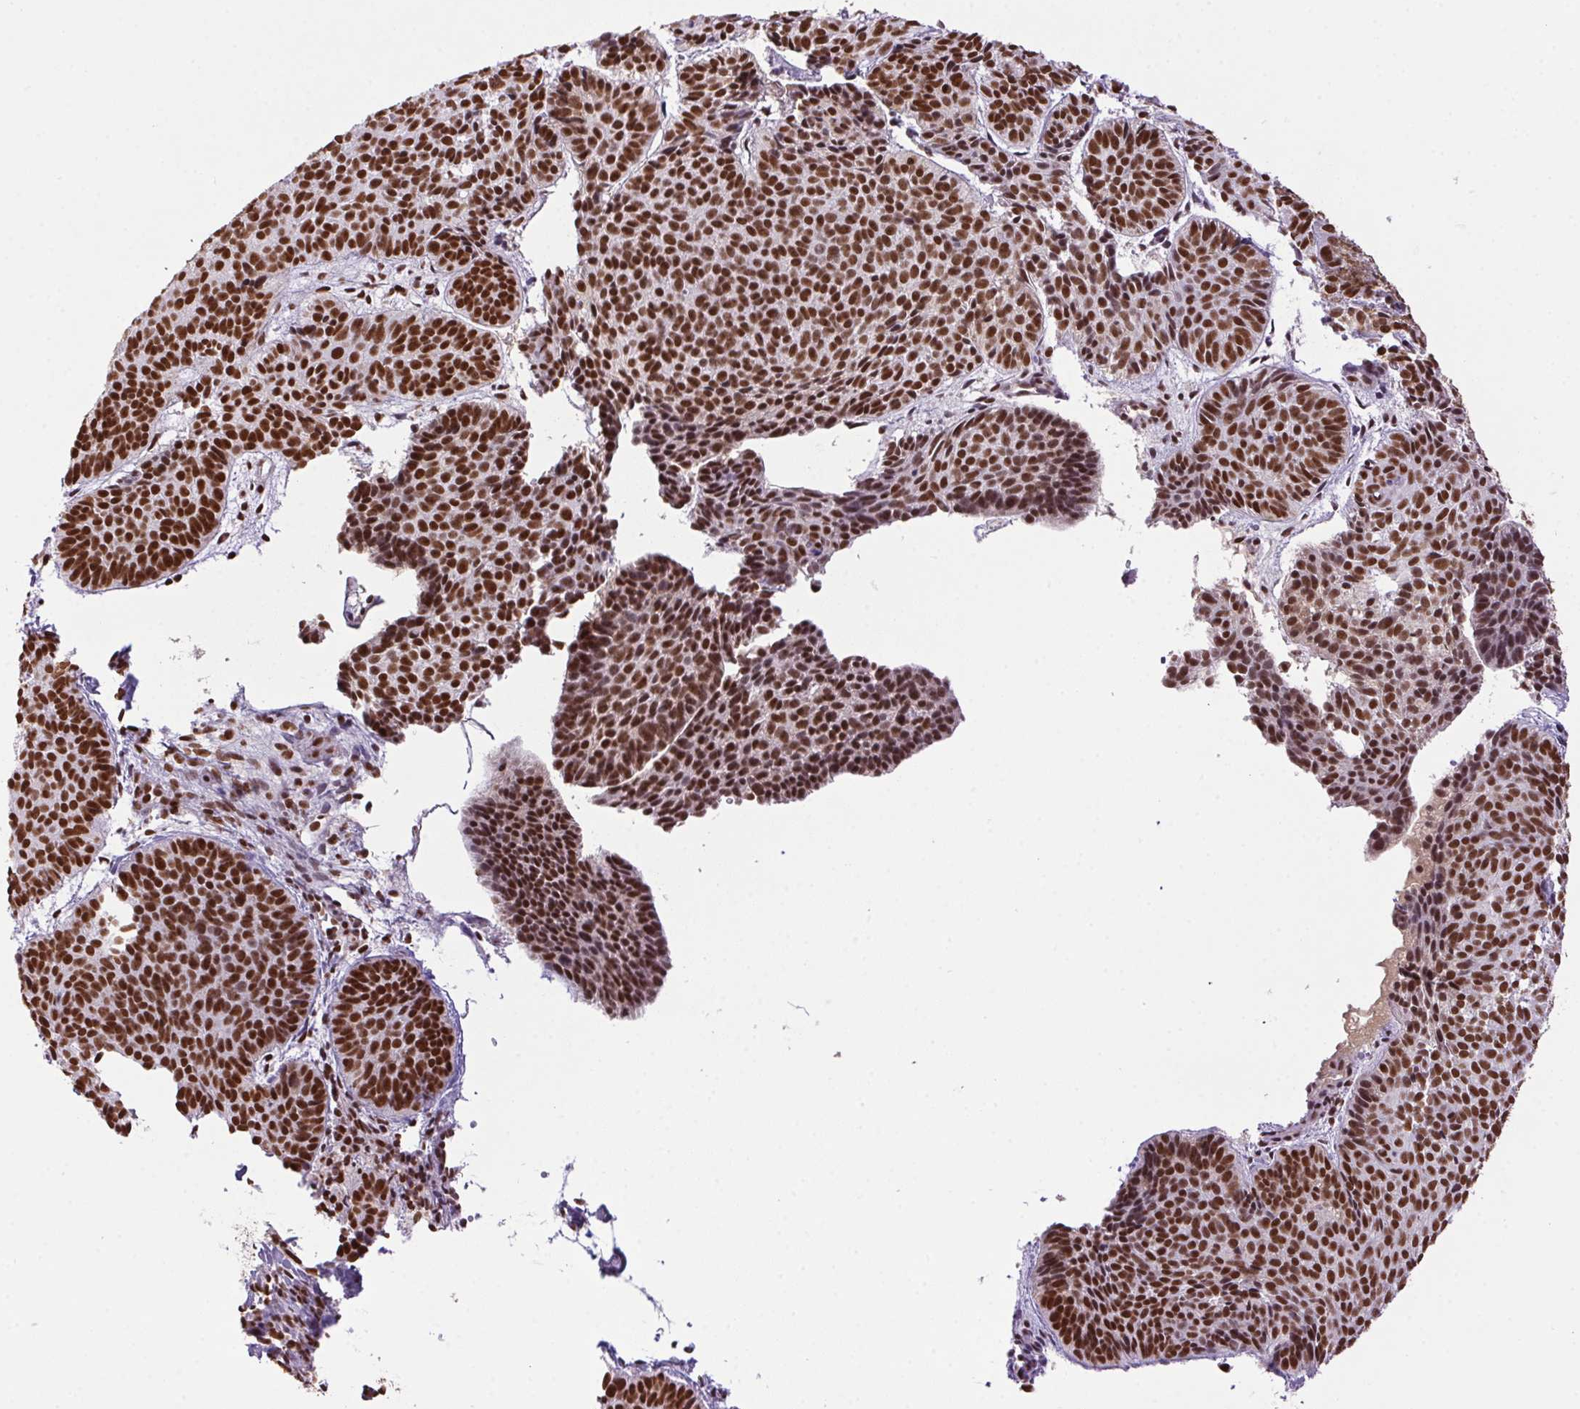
{"staining": {"intensity": "strong", "quantity": ">75%", "location": "nuclear"}, "tissue": "skin cancer", "cell_type": "Tumor cells", "image_type": "cancer", "snomed": [{"axis": "morphology", "description": "Basal cell carcinoma"}, {"axis": "topography", "description": "Skin"}], "caption": "Immunohistochemical staining of human skin cancer (basal cell carcinoma) exhibits high levels of strong nuclear protein positivity in approximately >75% of tumor cells. Ihc stains the protein of interest in brown and the nuclei are stained blue.", "gene": "ZNF207", "patient": {"sex": "male", "age": 57}}